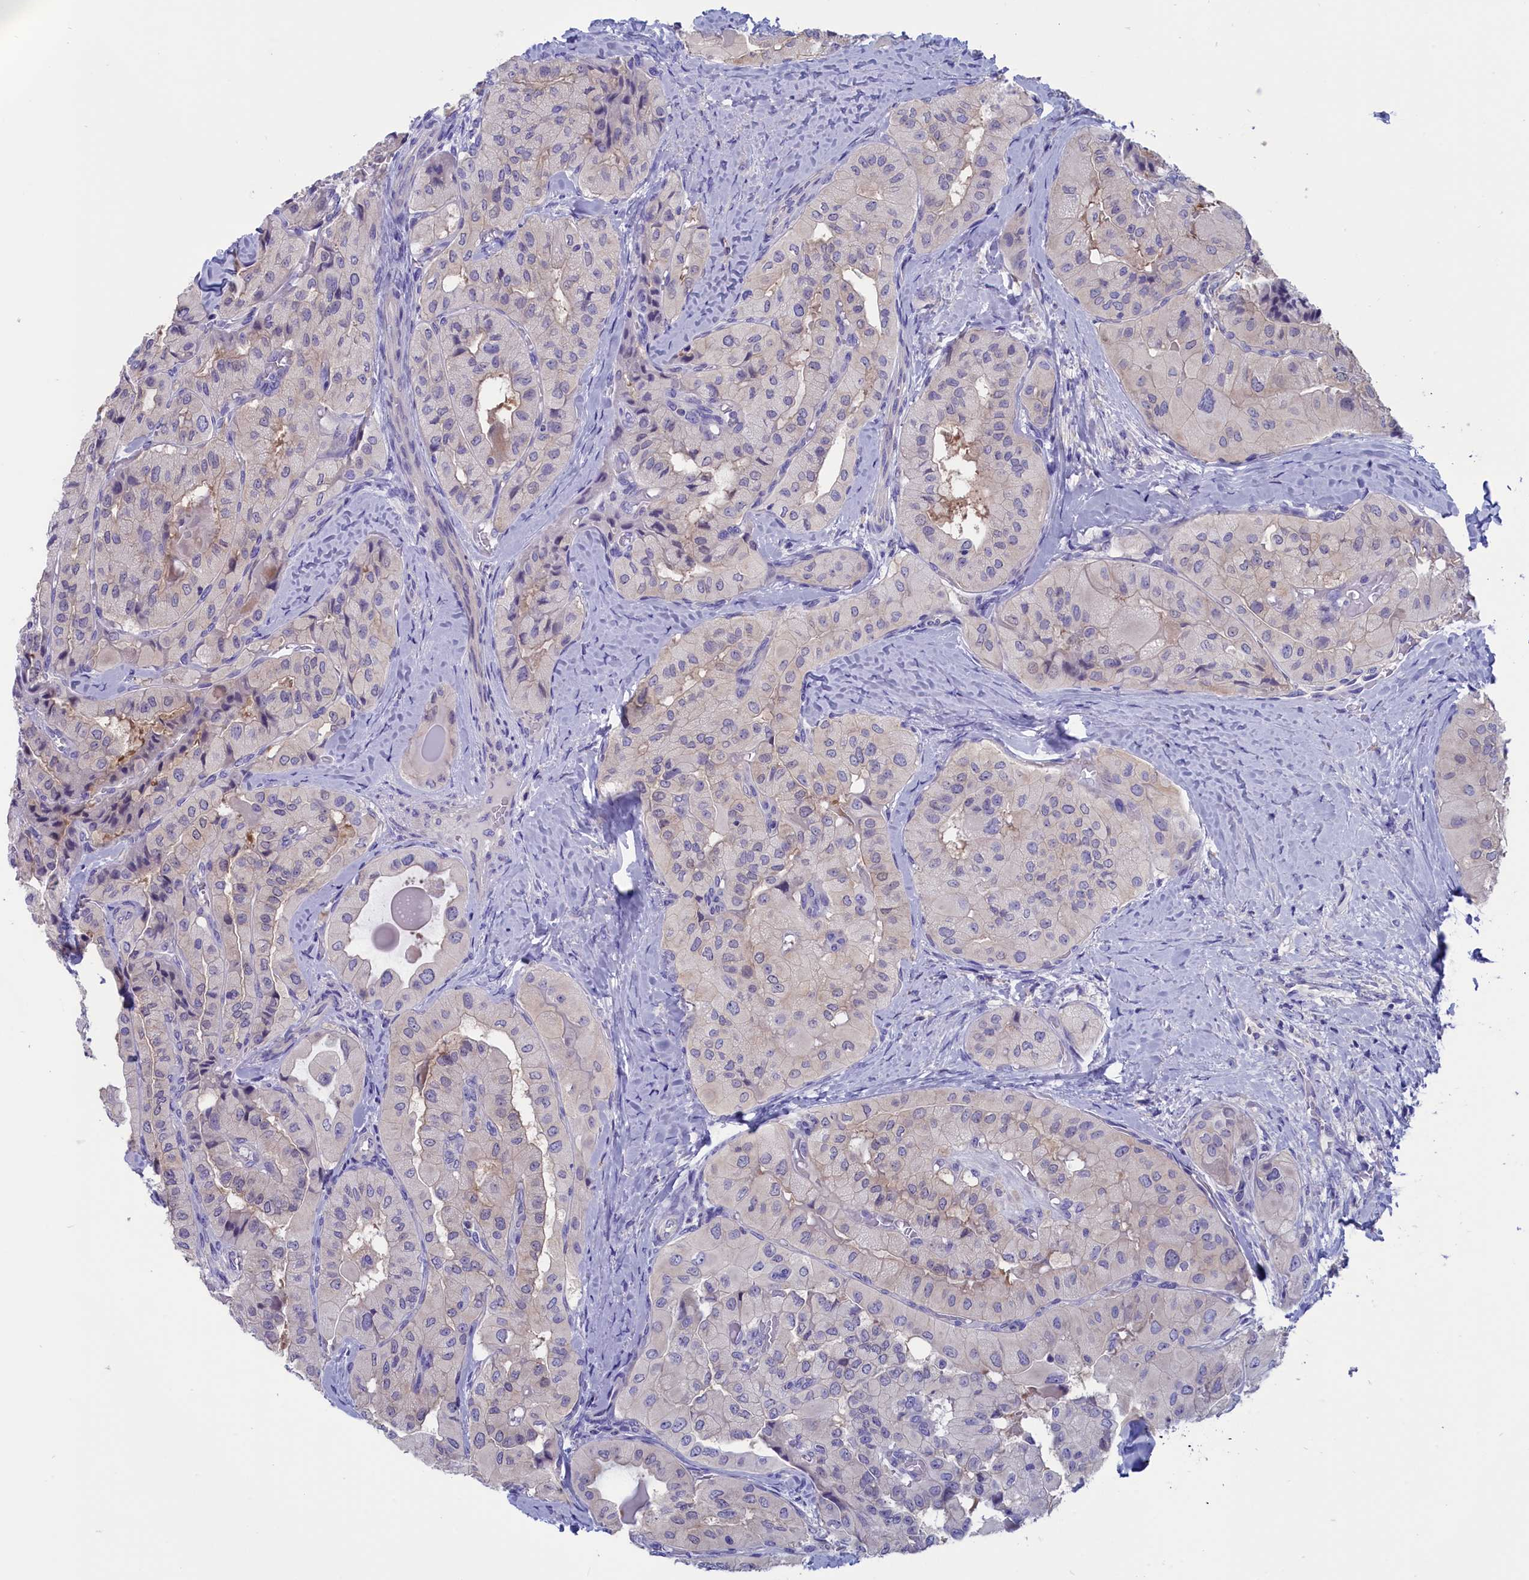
{"staining": {"intensity": "negative", "quantity": "none", "location": "none"}, "tissue": "thyroid cancer", "cell_type": "Tumor cells", "image_type": "cancer", "snomed": [{"axis": "morphology", "description": "Normal tissue, NOS"}, {"axis": "morphology", "description": "Papillary adenocarcinoma, NOS"}, {"axis": "topography", "description": "Thyroid gland"}], "caption": "Tumor cells show no significant expression in thyroid cancer (papillary adenocarcinoma).", "gene": "VPS35L", "patient": {"sex": "female", "age": 59}}